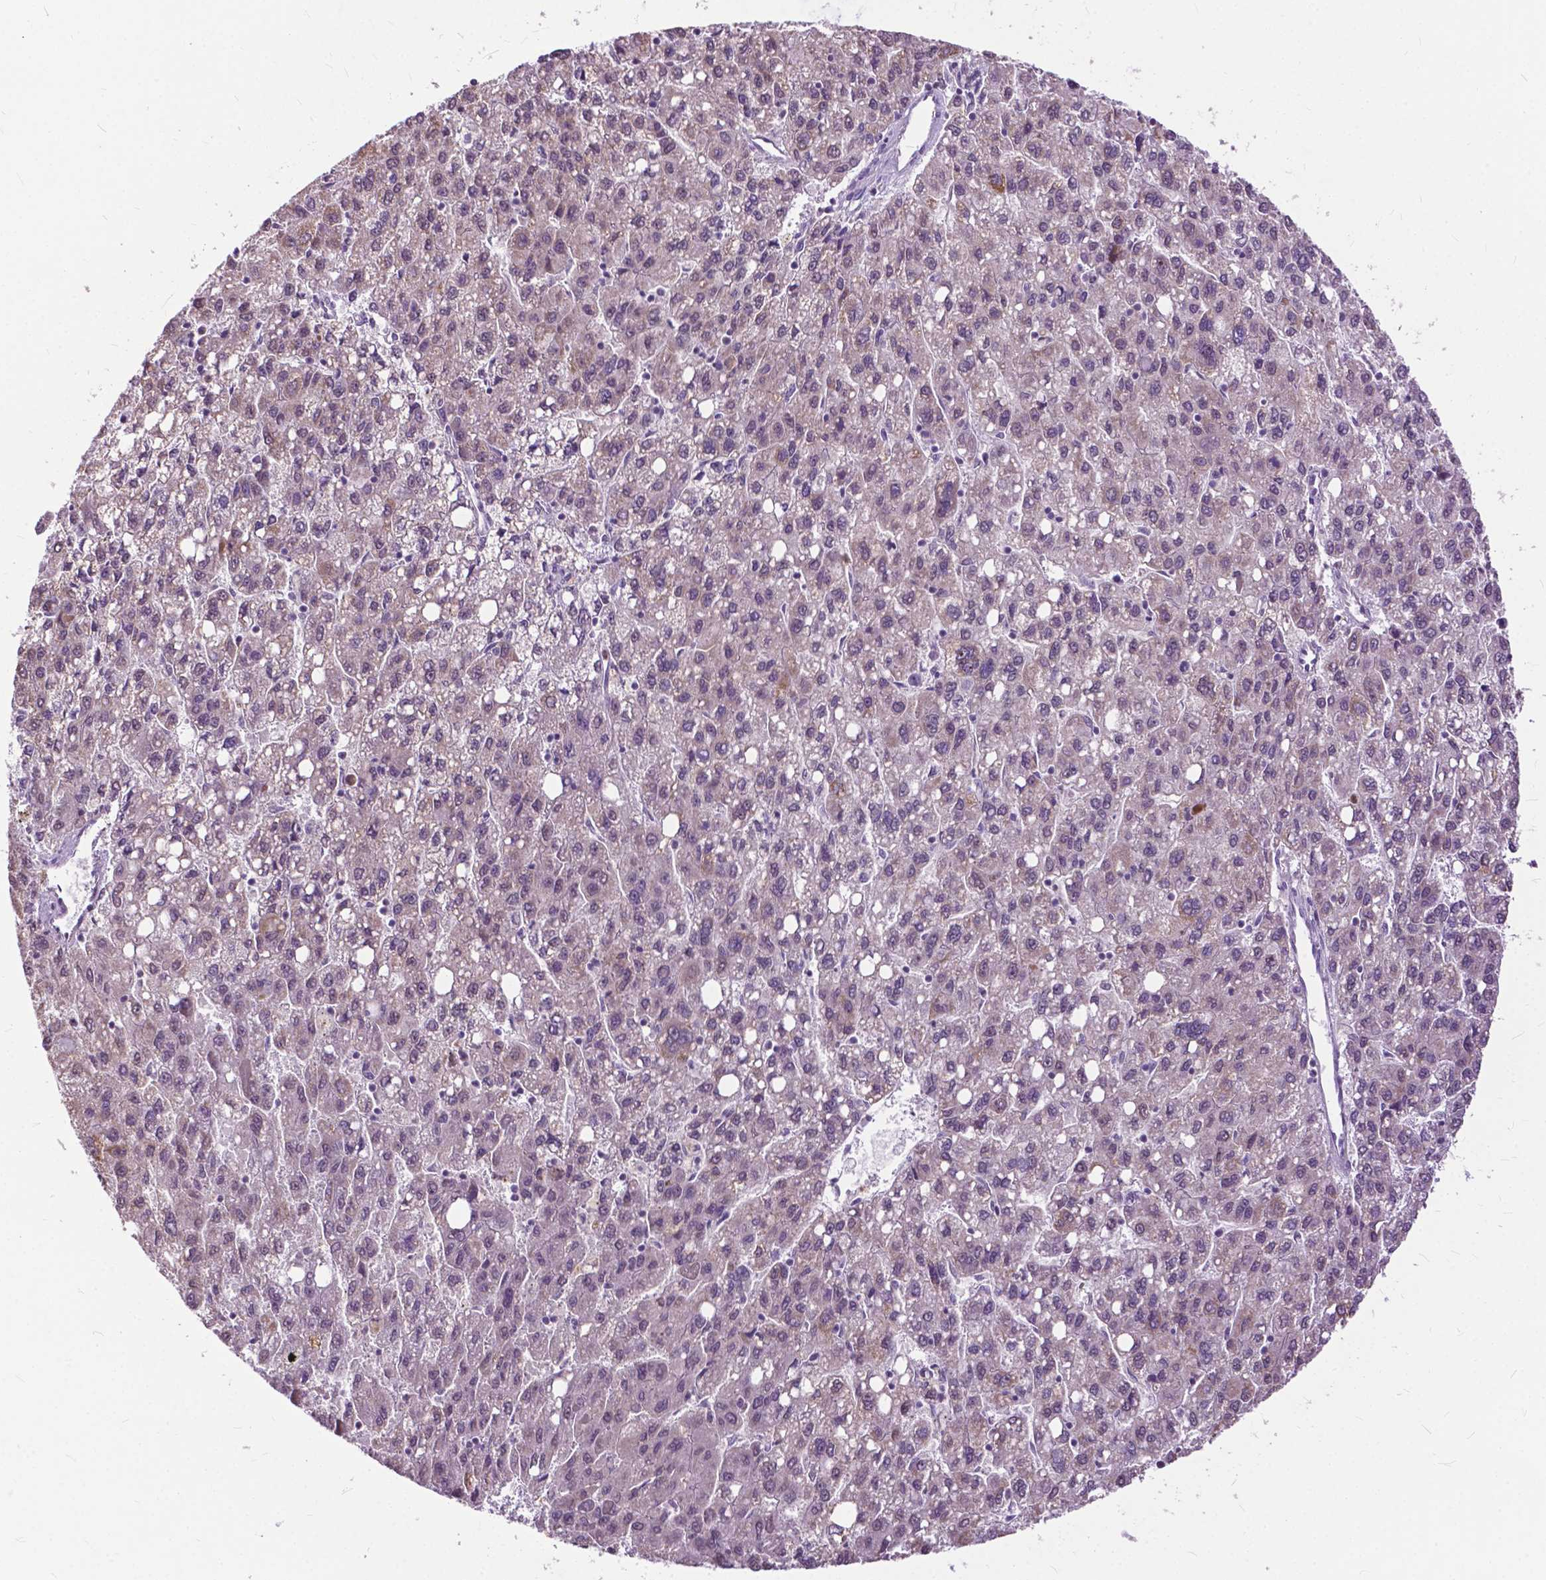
{"staining": {"intensity": "weak", "quantity": "<25%", "location": "cytoplasmic/membranous"}, "tissue": "liver cancer", "cell_type": "Tumor cells", "image_type": "cancer", "snomed": [{"axis": "morphology", "description": "Carcinoma, Hepatocellular, NOS"}, {"axis": "topography", "description": "Liver"}], "caption": "The immunohistochemistry (IHC) micrograph has no significant staining in tumor cells of liver cancer tissue. (Brightfield microscopy of DAB immunohistochemistry at high magnification).", "gene": "TTC9B", "patient": {"sex": "female", "age": 82}}